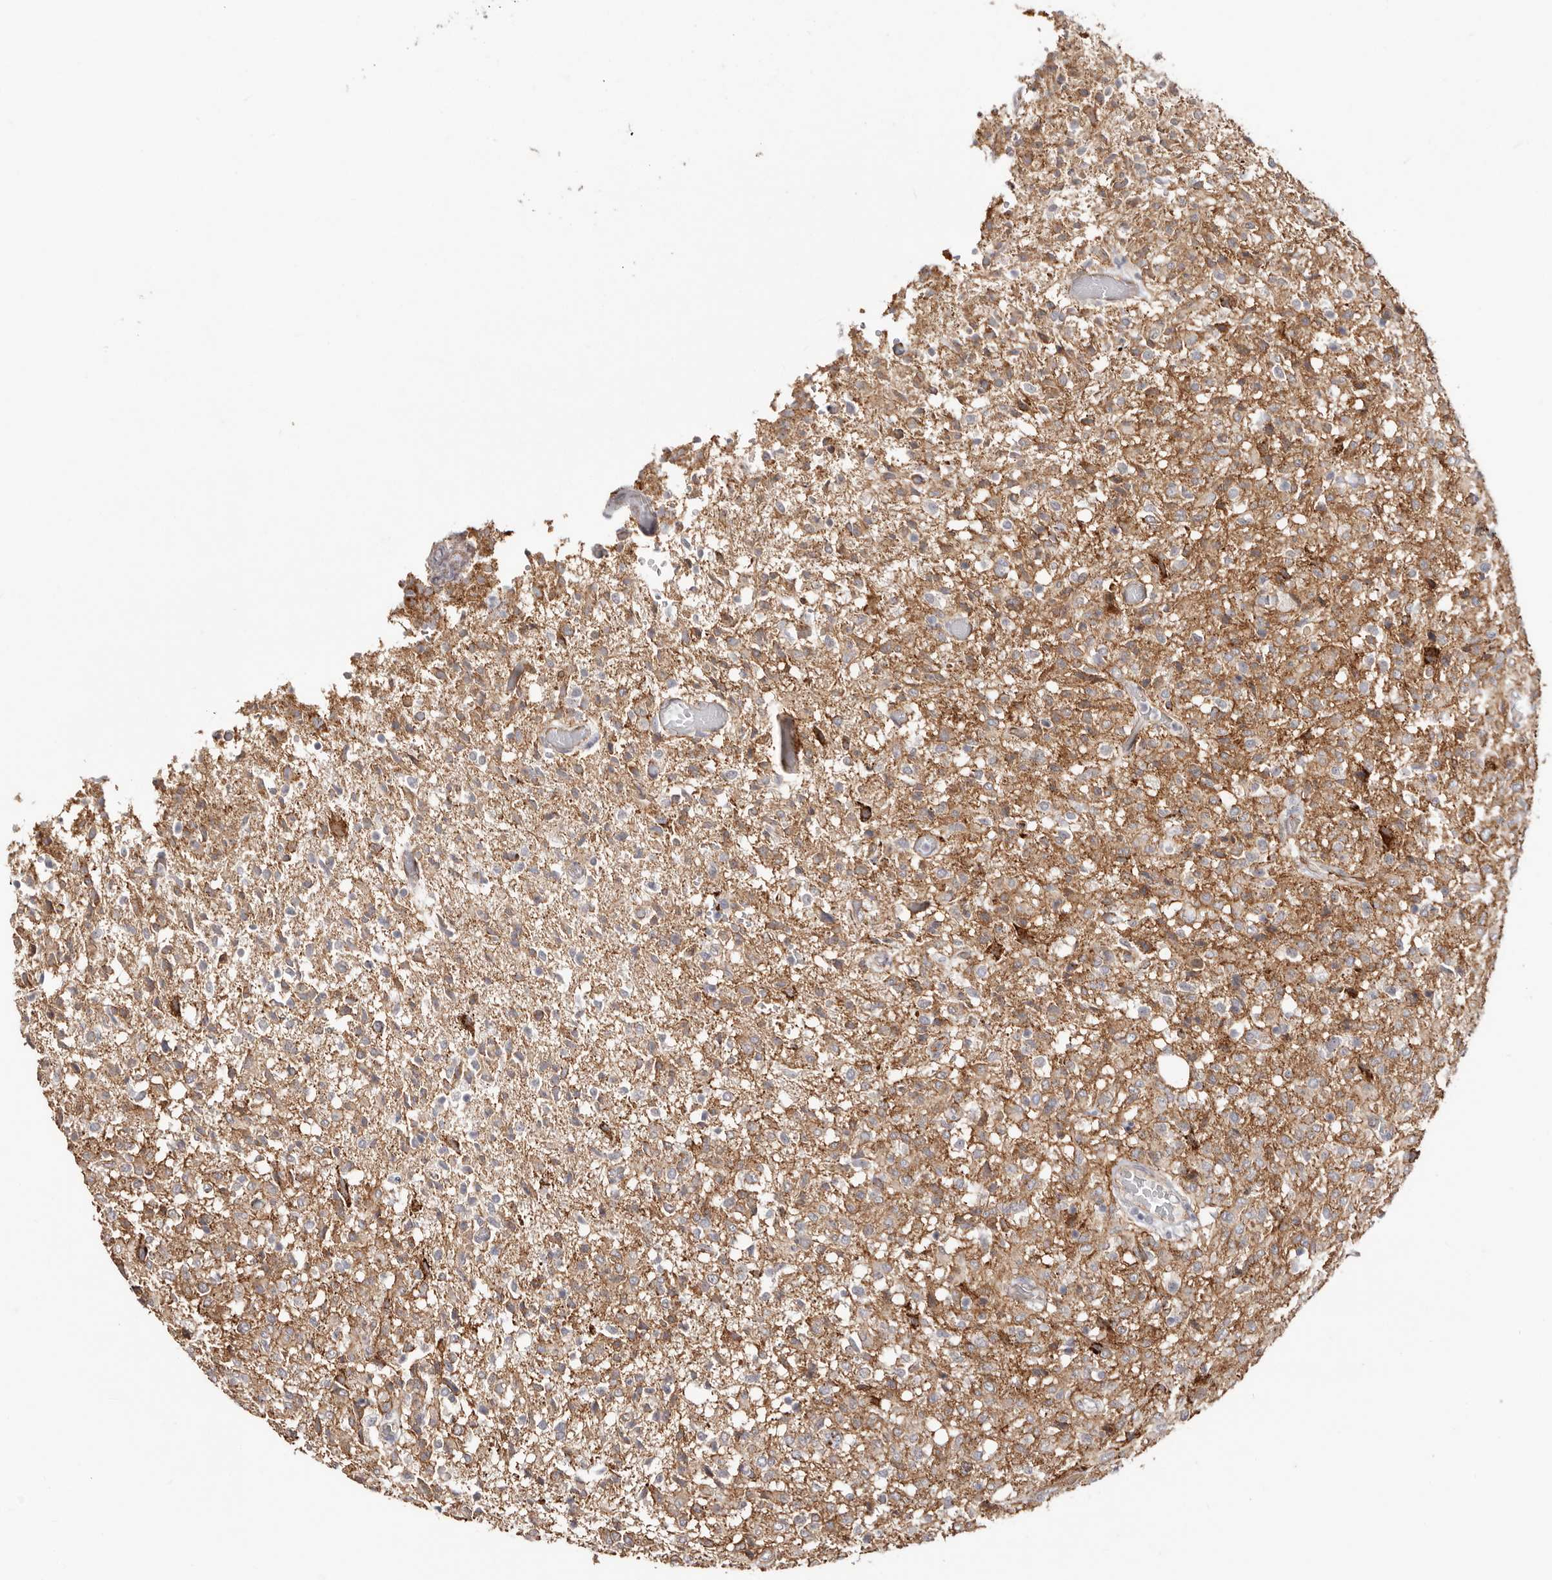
{"staining": {"intensity": "weak", "quantity": ">75%", "location": "cytoplasmic/membranous"}, "tissue": "glioma", "cell_type": "Tumor cells", "image_type": "cancer", "snomed": [{"axis": "morphology", "description": "Glioma, malignant, High grade"}, {"axis": "topography", "description": "Brain"}], "caption": "Tumor cells reveal weak cytoplasmic/membranous expression in about >75% of cells in malignant glioma (high-grade).", "gene": "SZT2", "patient": {"sex": "female", "age": 57}}